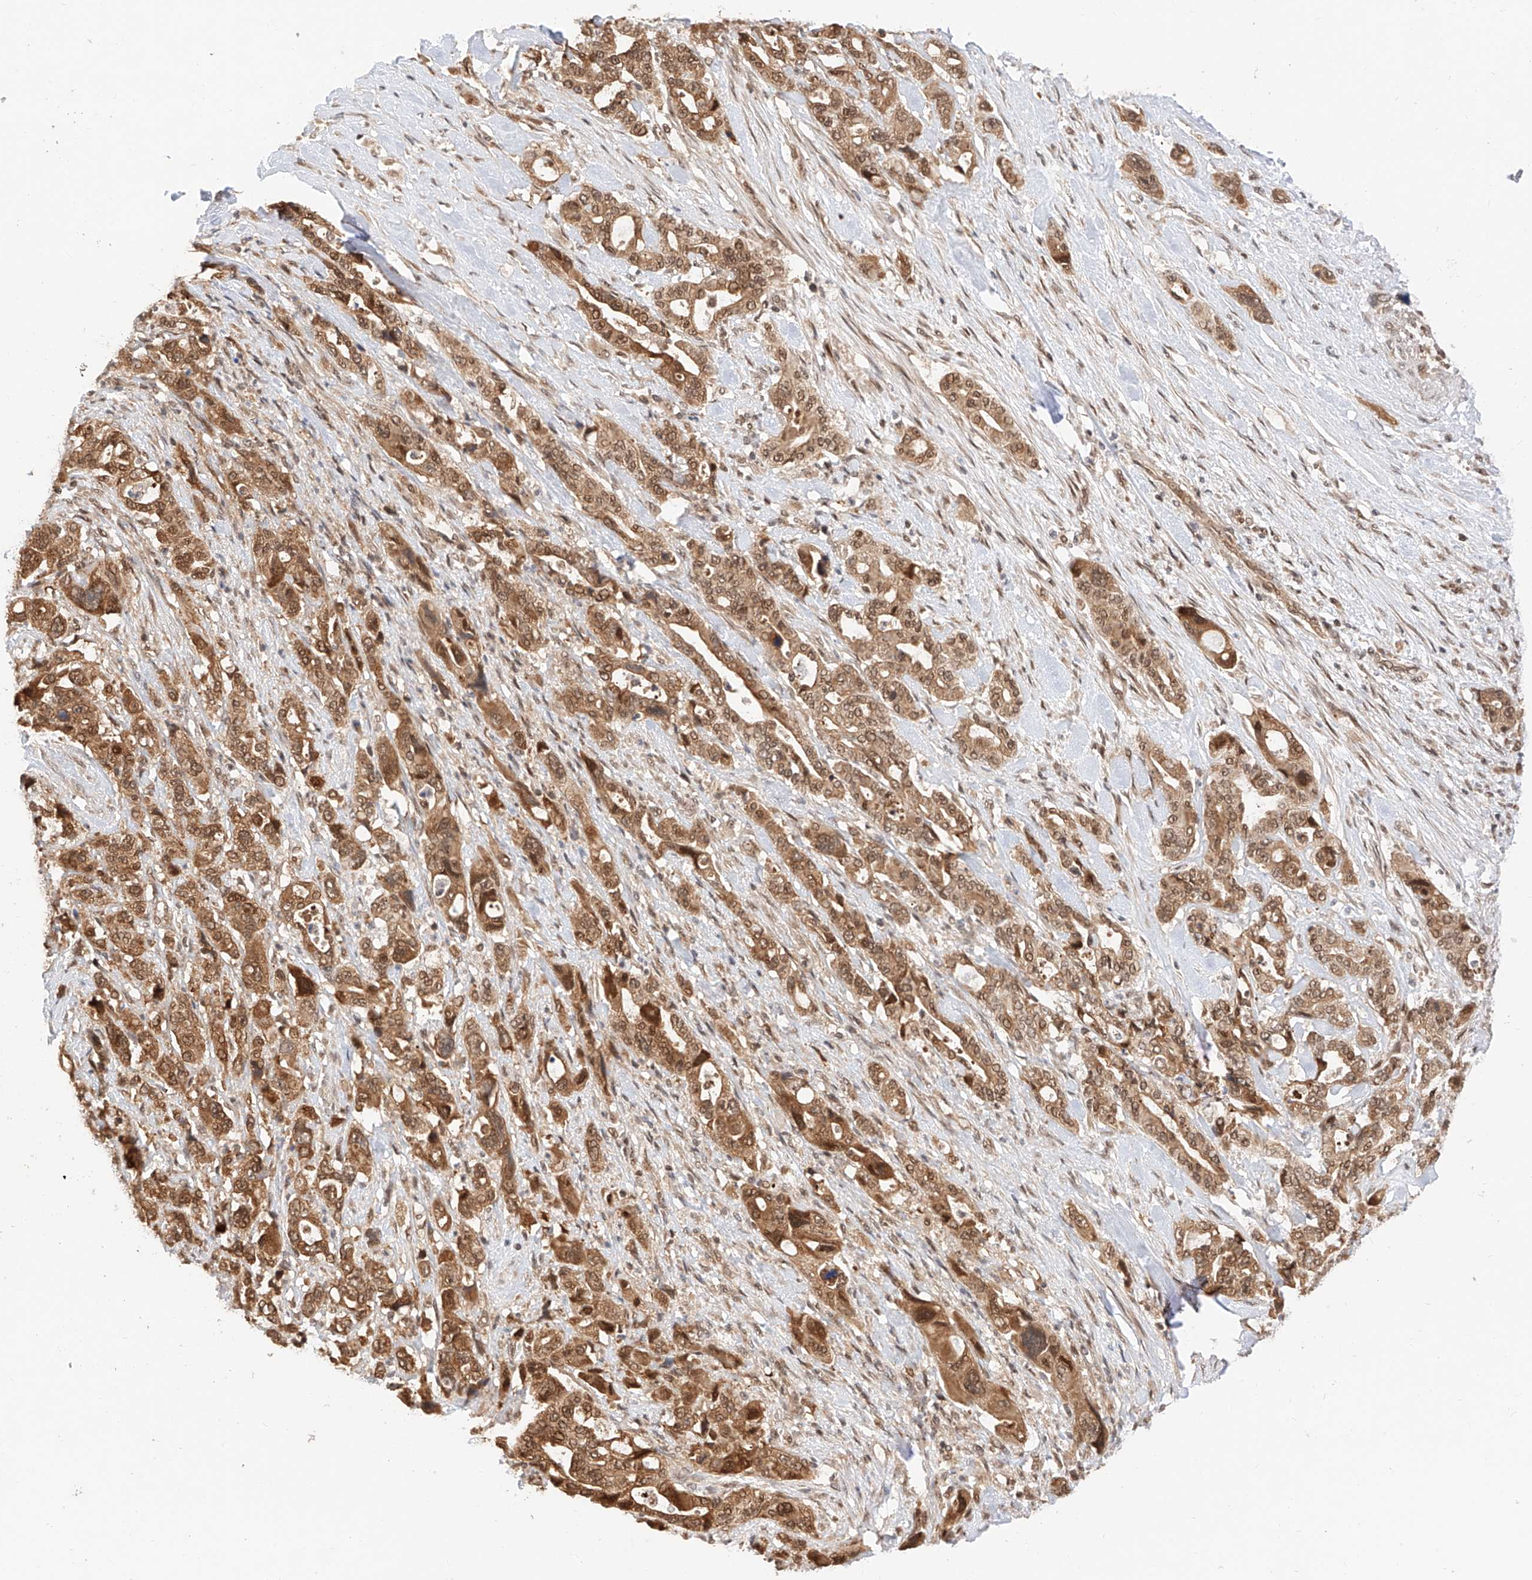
{"staining": {"intensity": "moderate", "quantity": ">75%", "location": "cytoplasmic/membranous,nuclear"}, "tissue": "pancreatic cancer", "cell_type": "Tumor cells", "image_type": "cancer", "snomed": [{"axis": "morphology", "description": "Adenocarcinoma, NOS"}, {"axis": "topography", "description": "Pancreas"}], "caption": "Immunohistochemistry (IHC) histopathology image of pancreatic cancer (adenocarcinoma) stained for a protein (brown), which reveals medium levels of moderate cytoplasmic/membranous and nuclear staining in approximately >75% of tumor cells.", "gene": "EIF4H", "patient": {"sex": "male", "age": 46}}